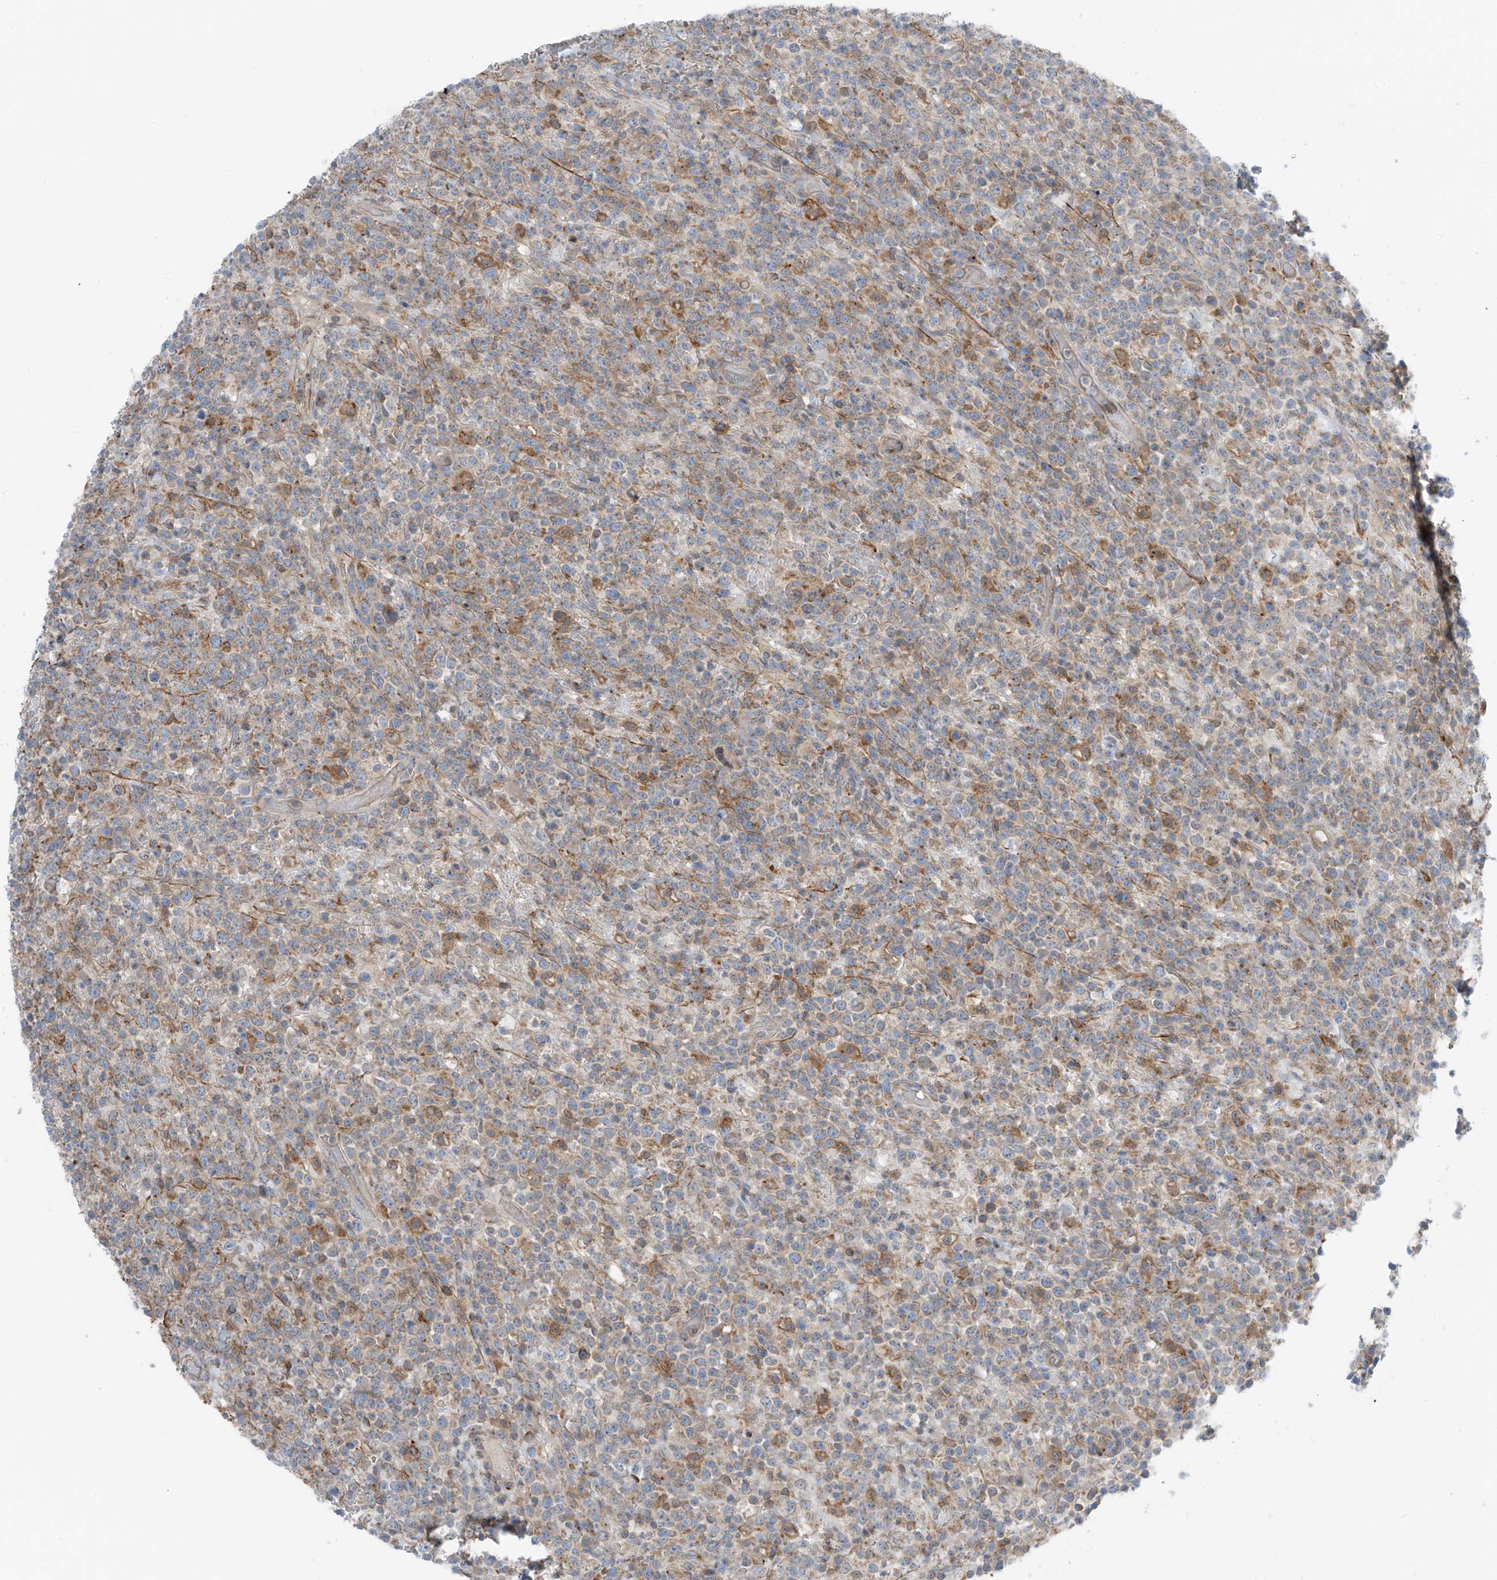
{"staining": {"intensity": "moderate", "quantity": "<25%", "location": "cytoplasmic/membranous"}, "tissue": "lymphoma", "cell_type": "Tumor cells", "image_type": "cancer", "snomed": [{"axis": "morphology", "description": "Malignant lymphoma, non-Hodgkin's type, High grade"}, {"axis": "topography", "description": "Colon"}], "caption": "High-power microscopy captured an immunohistochemistry histopathology image of high-grade malignant lymphoma, non-Hodgkin's type, revealing moderate cytoplasmic/membranous positivity in about <25% of tumor cells.", "gene": "NALCN", "patient": {"sex": "female", "age": 53}}